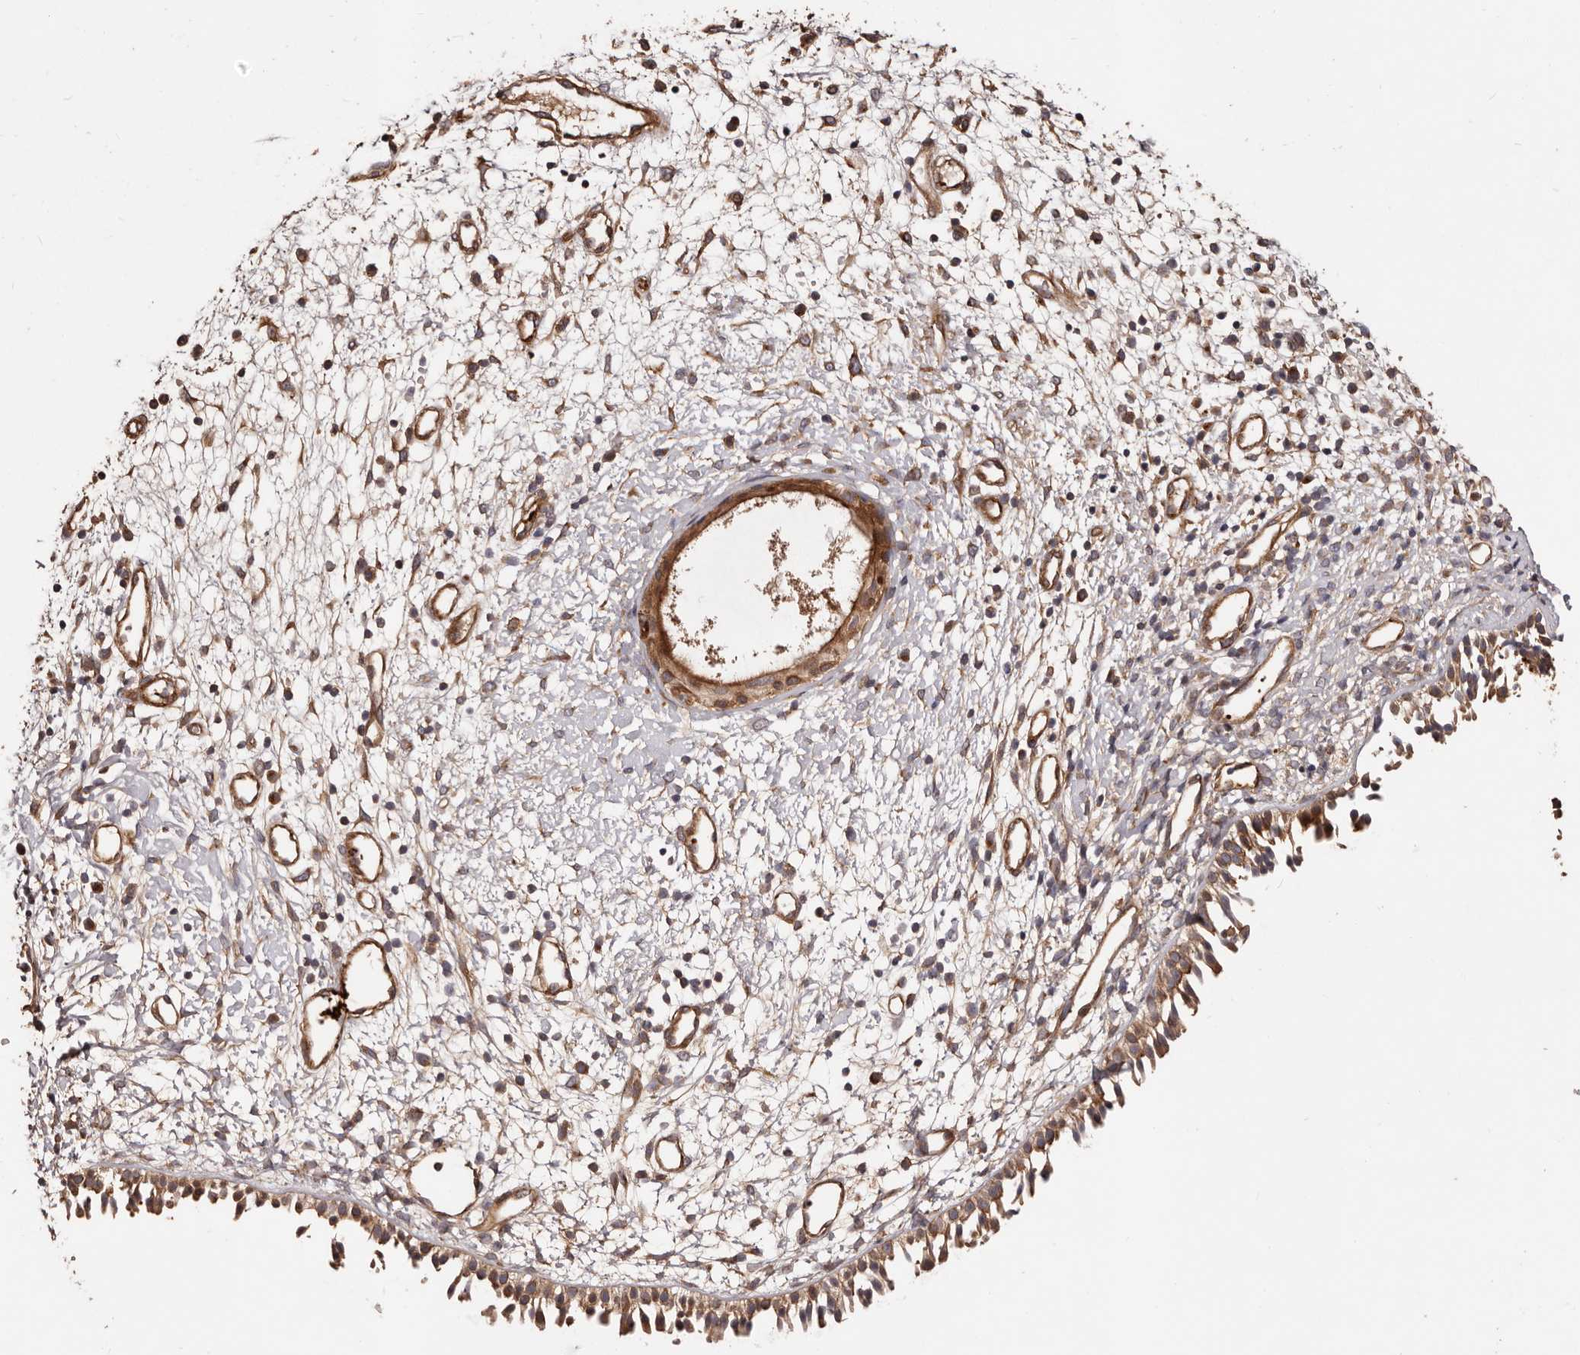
{"staining": {"intensity": "moderate", "quantity": ">75%", "location": "cytoplasmic/membranous"}, "tissue": "nasopharynx", "cell_type": "Respiratory epithelial cells", "image_type": "normal", "snomed": [{"axis": "morphology", "description": "Normal tissue, NOS"}, {"axis": "topography", "description": "Nasopharynx"}], "caption": "A brown stain labels moderate cytoplasmic/membranous staining of a protein in respiratory epithelial cells of benign human nasopharynx. (Stains: DAB (3,3'-diaminobenzidine) in brown, nuclei in blue, Microscopy: brightfield microscopy at high magnification).", "gene": "GTPBP1", "patient": {"sex": "male", "age": 22}}